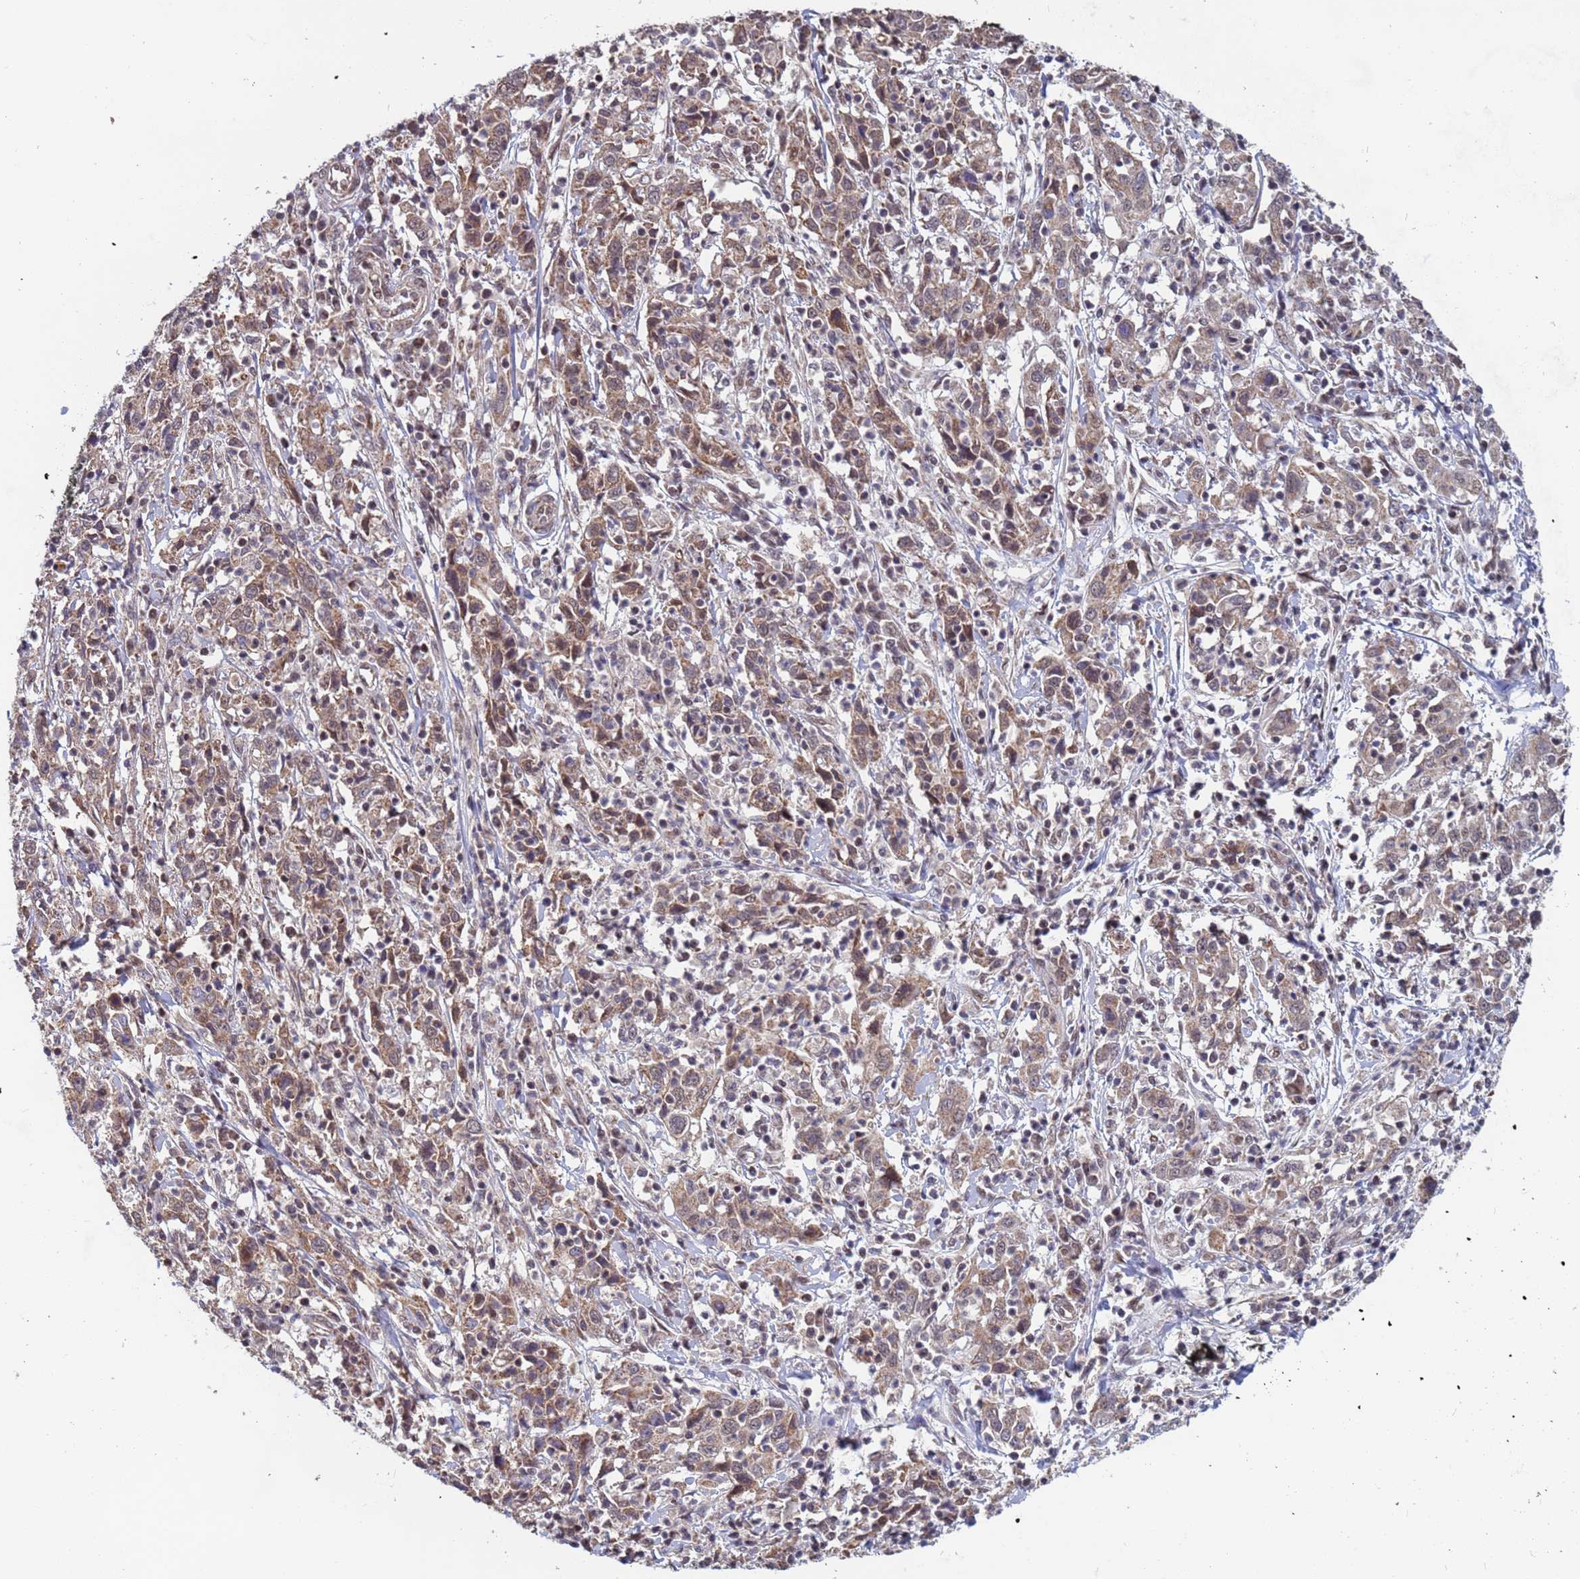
{"staining": {"intensity": "moderate", "quantity": ">75%", "location": "cytoplasmic/membranous,nuclear"}, "tissue": "cervical cancer", "cell_type": "Tumor cells", "image_type": "cancer", "snomed": [{"axis": "morphology", "description": "Squamous cell carcinoma, NOS"}, {"axis": "topography", "description": "Cervix"}], "caption": "Human cervical cancer stained with a brown dye demonstrates moderate cytoplasmic/membranous and nuclear positive expression in about >75% of tumor cells.", "gene": "DENND2B", "patient": {"sex": "female", "age": 46}}